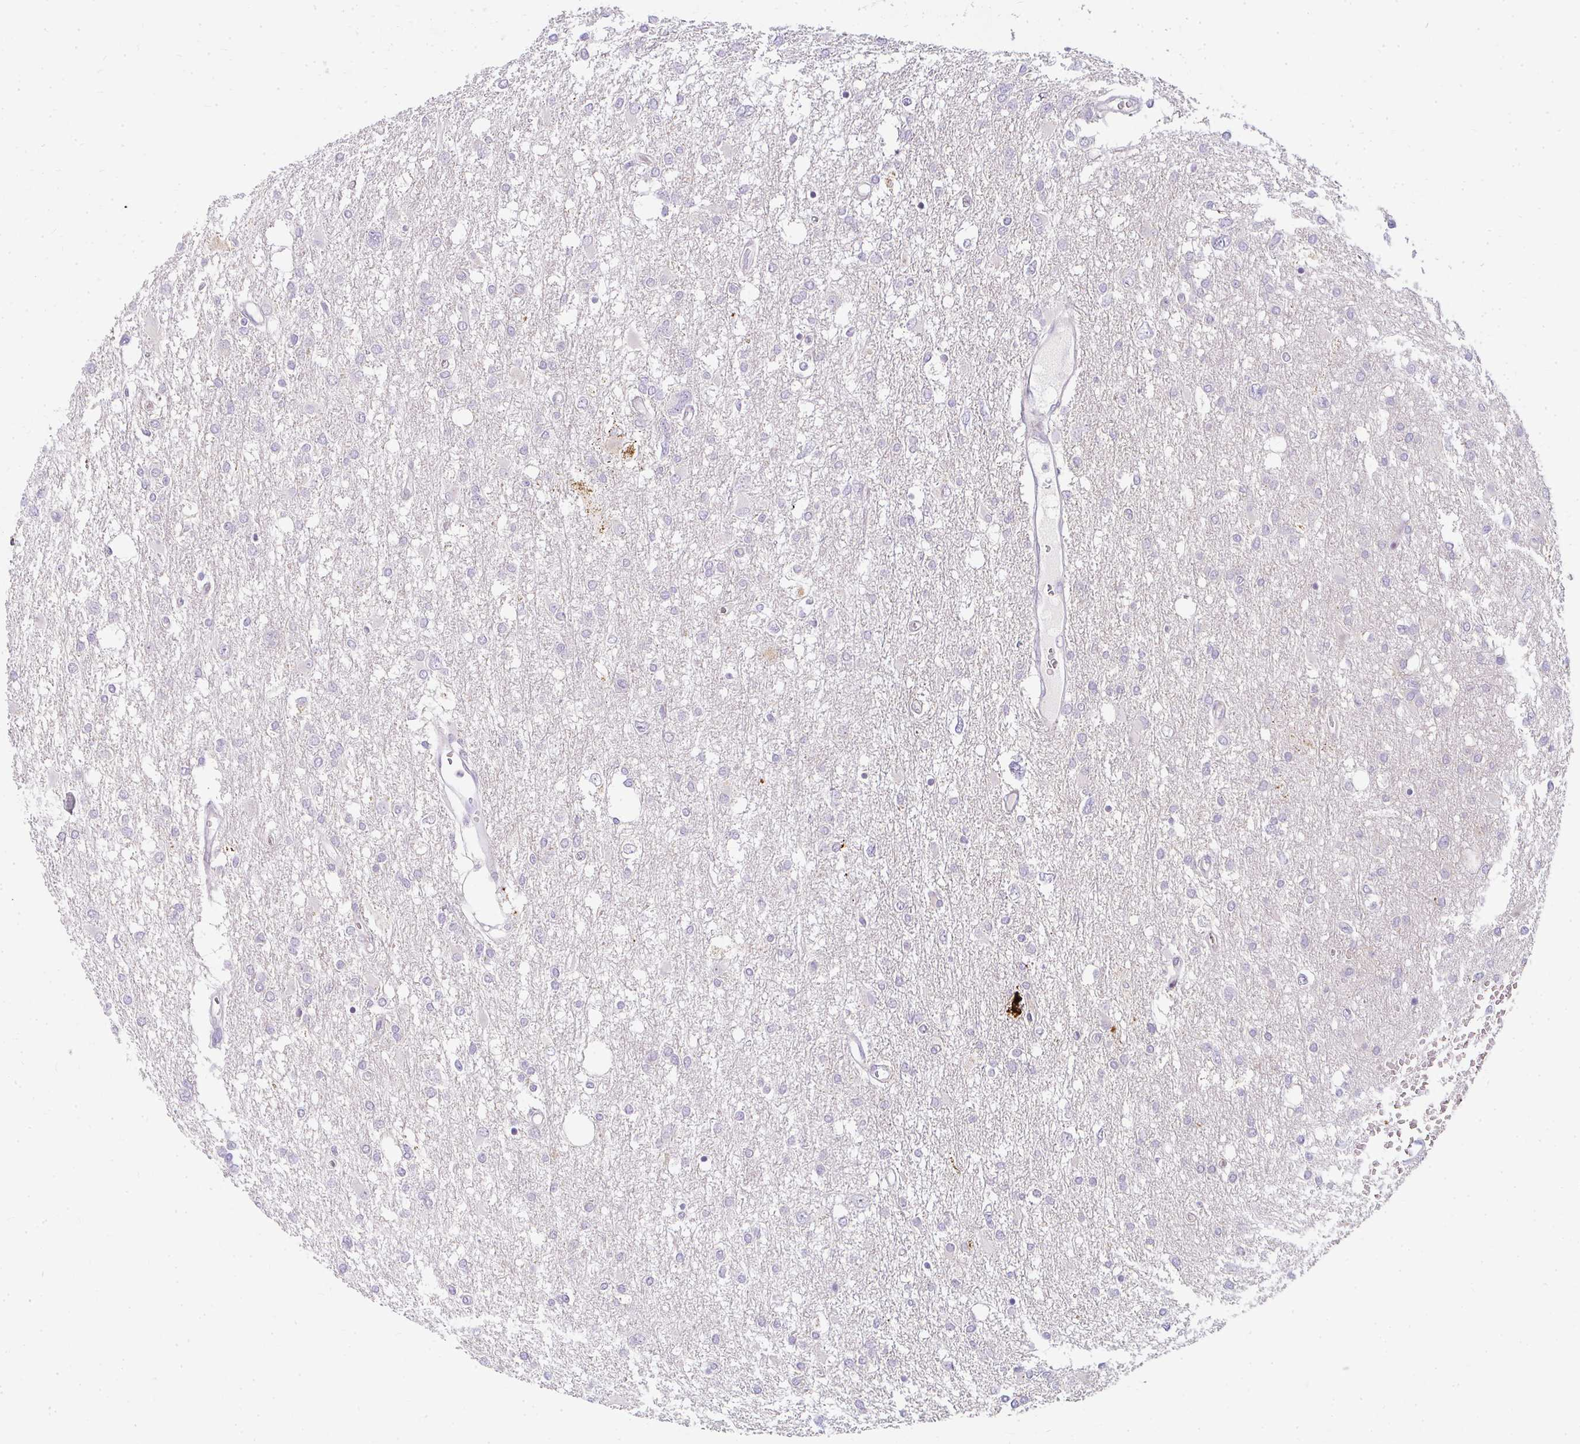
{"staining": {"intensity": "negative", "quantity": "none", "location": "none"}, "tissue": "glioma", "cell_type": "Tumor cells", "image_type": "cancer", "snomed": [{"axis": "morphology", "description": "Glioma, malignant, High grade"}, {"axis": "topography", "description": "Brain"}], "caption": "The photomicrograph displays no staining of tumor cells in malignant high-grade glioma. (DAB IHC, high magnification).", "gene": "PLA2G5", "patient": {"sex": "male", "age": 61}}